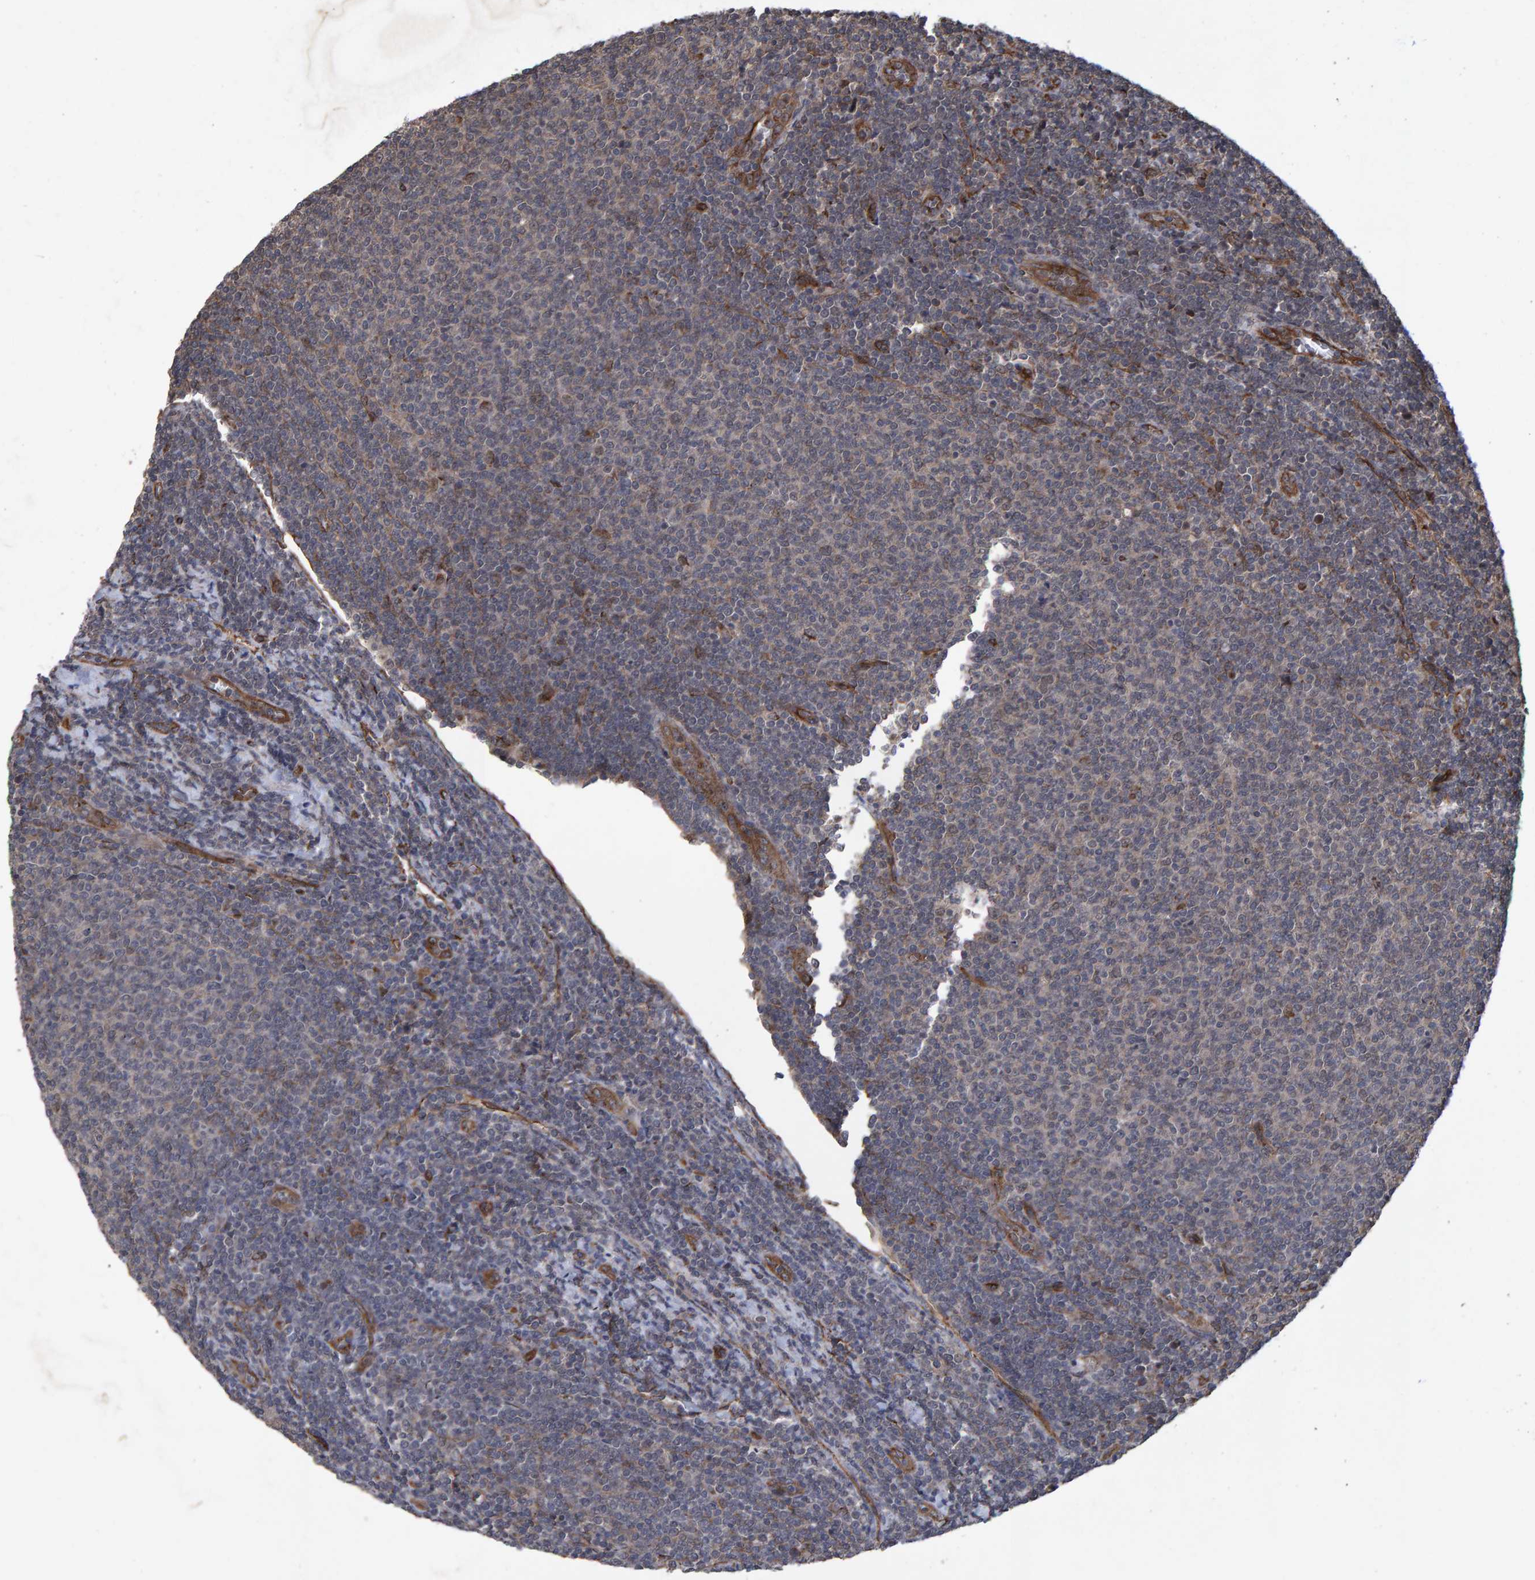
{"staining": {"intensity": "weak", "quantity": "<25%", "location": "nuclear"}, "tissue": "lymphoma", "cell_type": "Tumor cells", "image_type": "cancer", "snomed": [{"axis": "morphology", "description": "Malignant lymphoma, non-Hodgkin's type, Low grade"}, {"axis": "topography", "description": "Lymph node"}], "caption": "Protein analysis of malignant lymphoma, non-Hodgkin's type (low-grade) shows no significant positivity in tumor cells.", "gene": "TRIM68", "patient": {"sex": "male", "age": 66}}